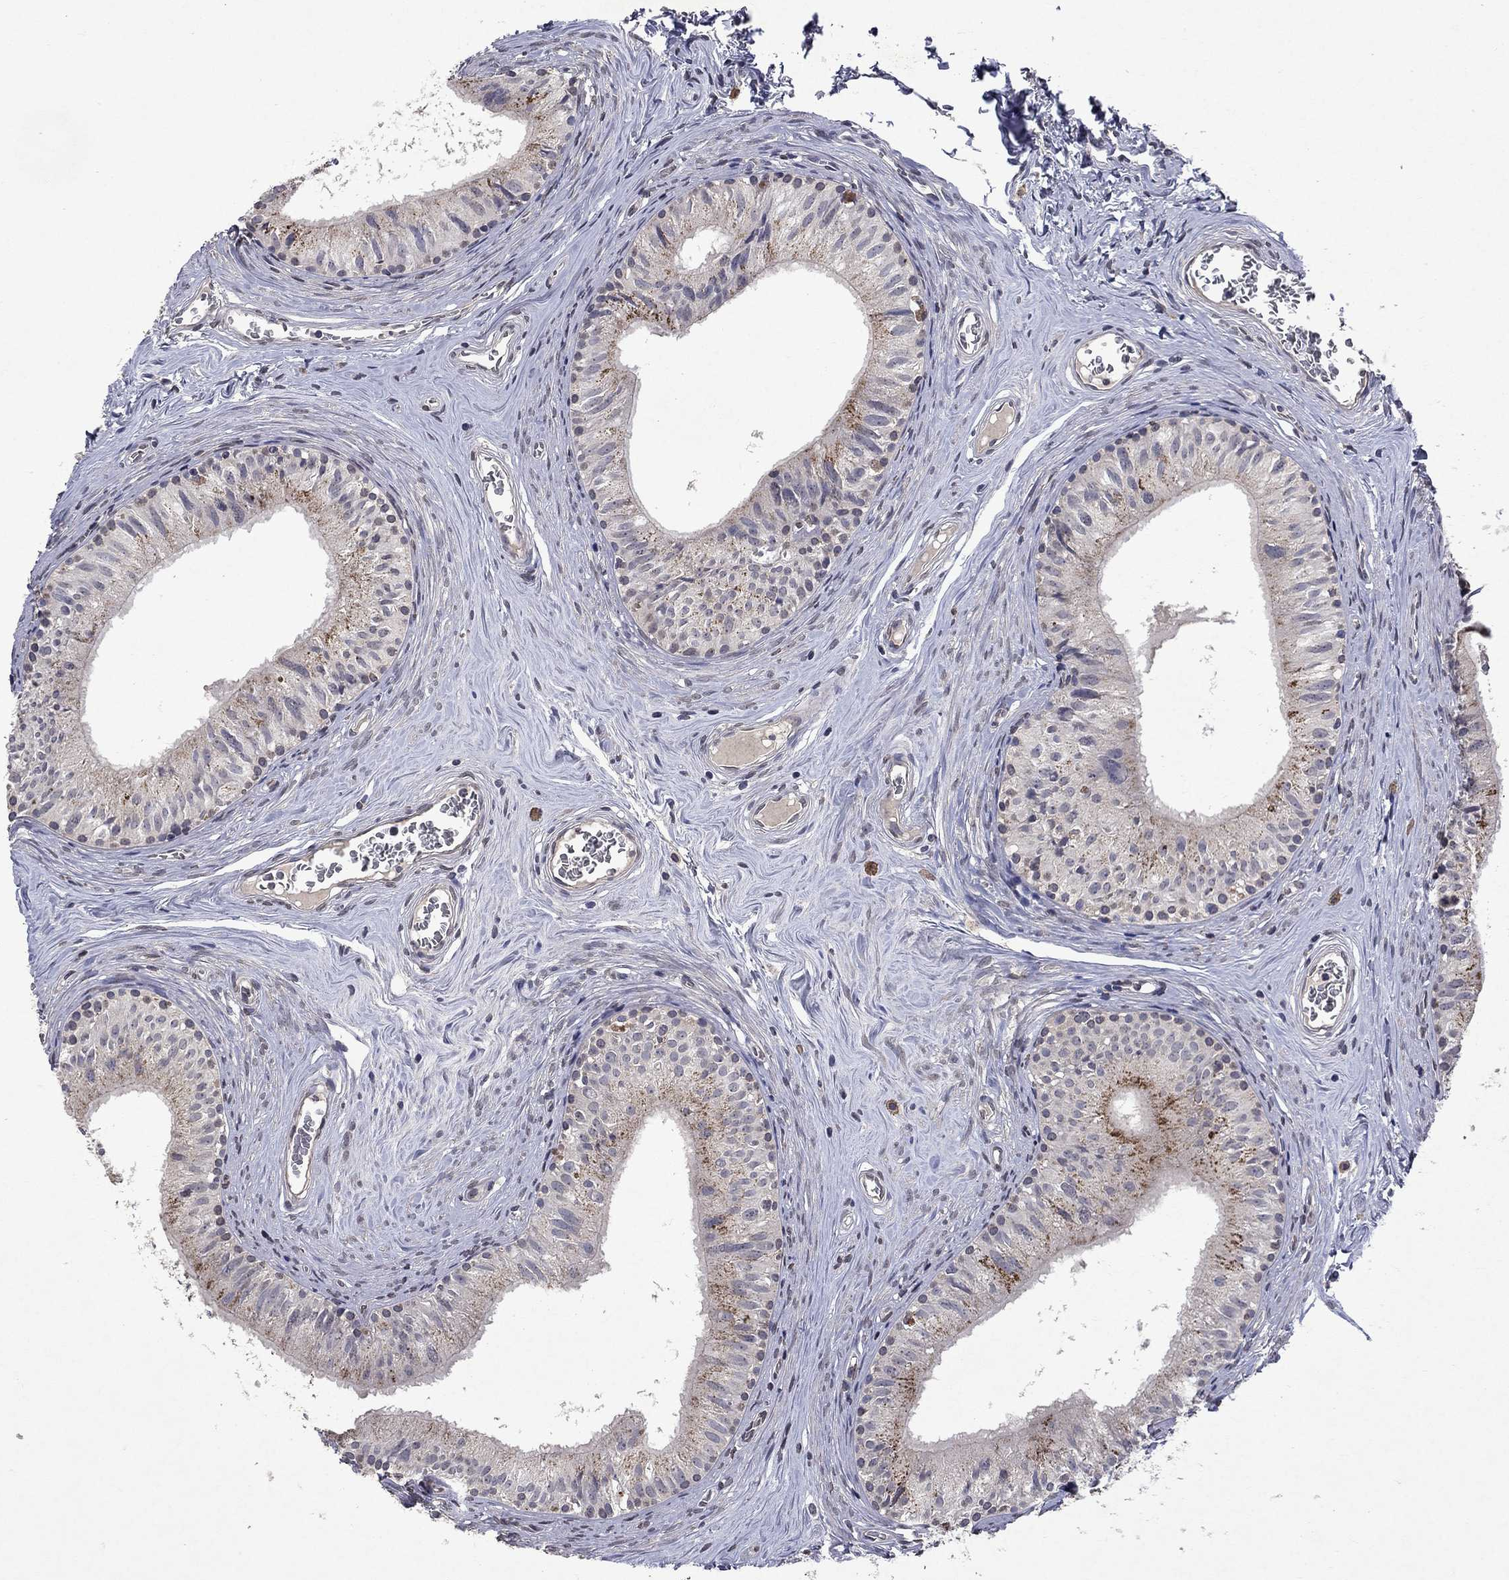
{"staining": {"intensity": "strong", "quantity": "<25%", "location": "cytoplasmic/membranous"}, "tissue": "epididymis", "cell_type": "Glandular cells", "image_type": "normal", "snomed": [{"axis": "morphology", "description": "Normal tissue, NOS"}, {"axis": "topography", "description": "Epididymis"}], "caption": "Immunohistochemical staining of benign human epididymis reveals strong cytoplasmic/membranous protein expression in approximately <25% of glandular cells. Nuclei are stained in blue.", "gene": "TTC38", "patient": {"sex": "male", "age": 52}}